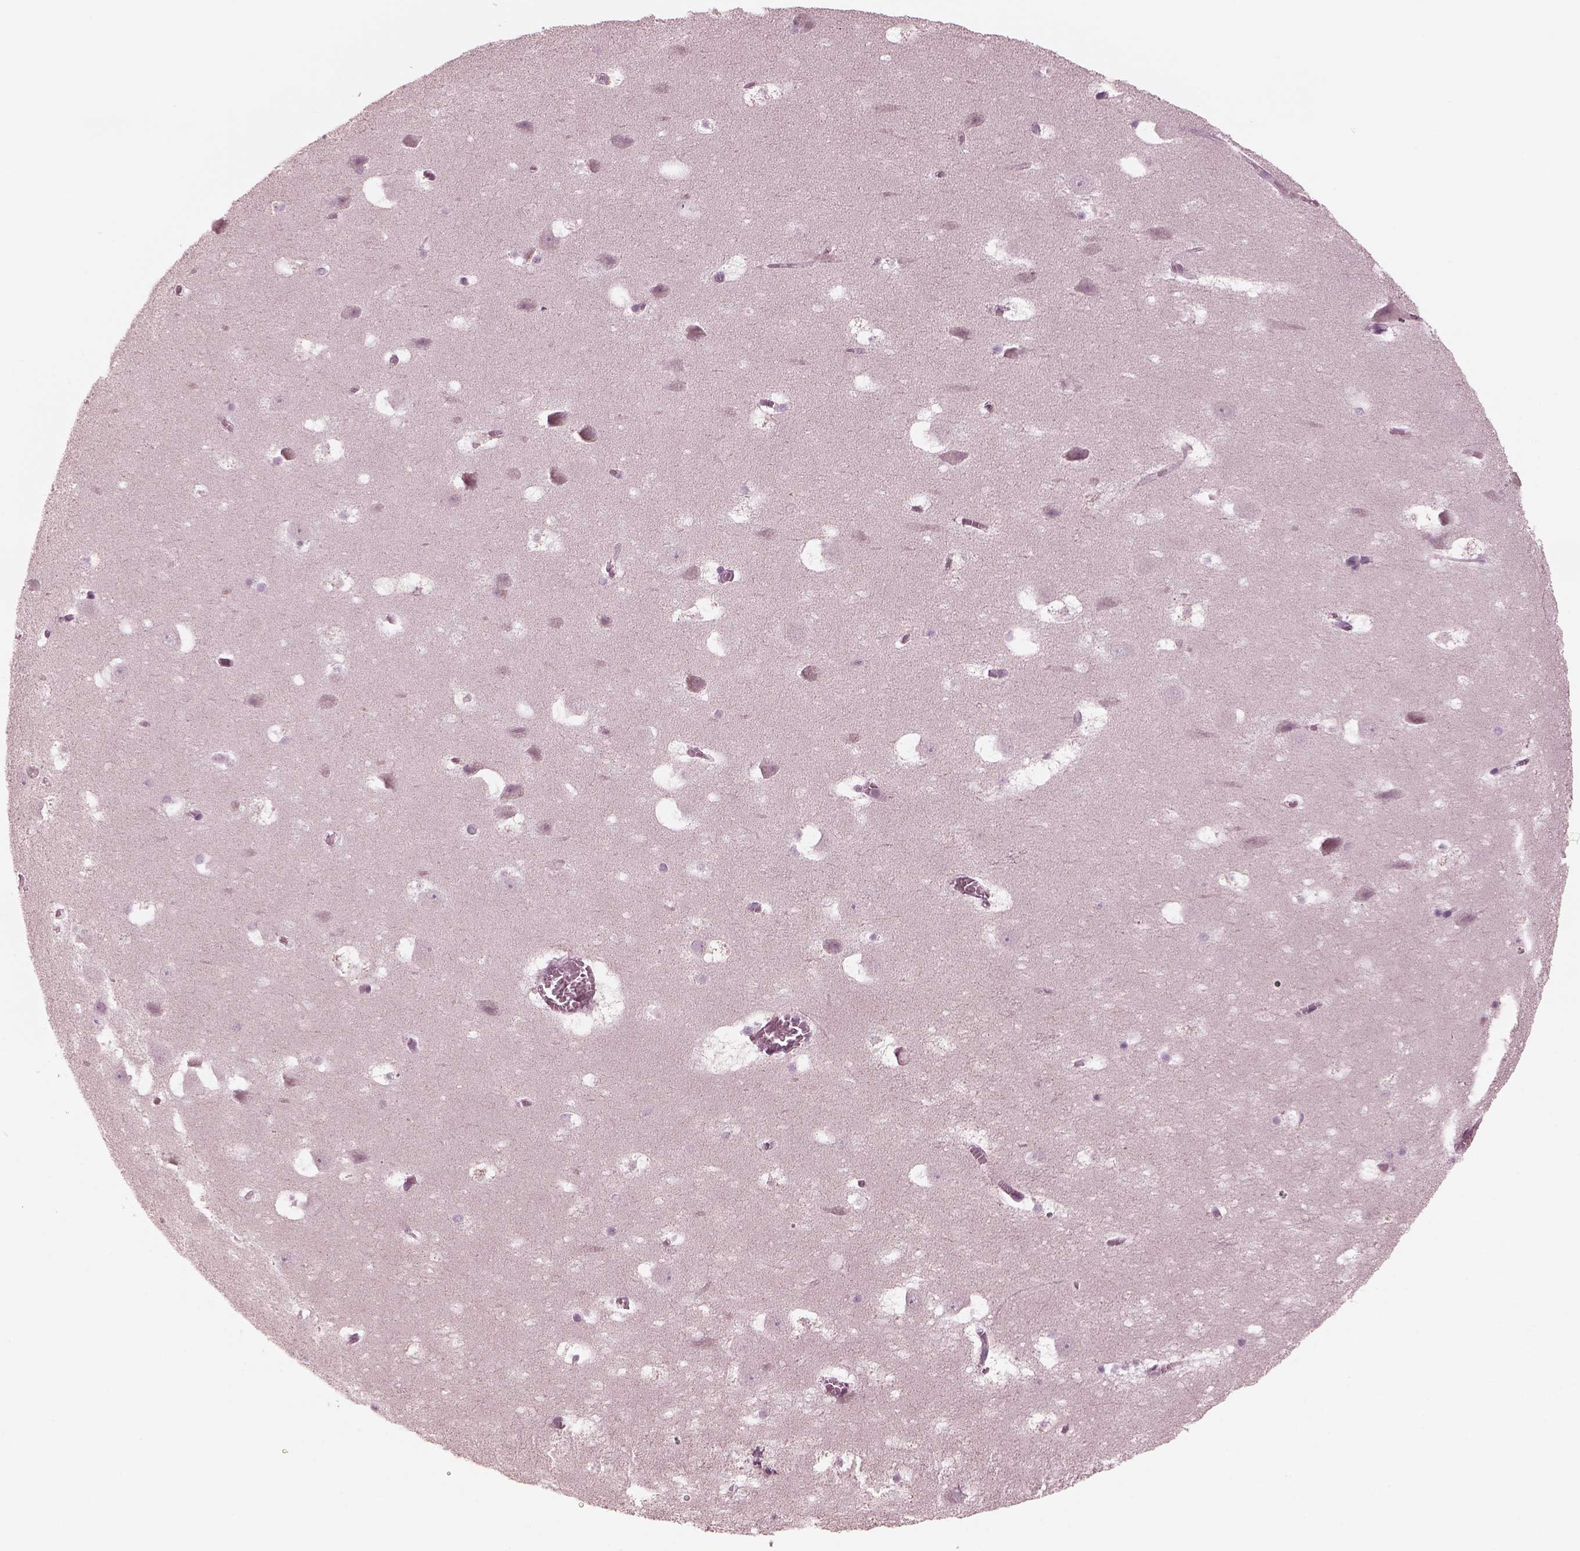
{"staining": {"intensity": "negative", "quantity": "none", "location": "none"}, "tissue": "hippocampus", "cell_type": "Glial cells", "image_type": "normal", "snomed": [{"axis": "morphology", "description": "Normal tissue, NOS"}, {"axis": "topography", "description": "Hippocampus"}], "caption": "Immunohistochemical staining of normal human hippocampus displays no significant staining in glial cells.", "gene": "CELSR3", "patient": {"sex": "male", "age": 45}}